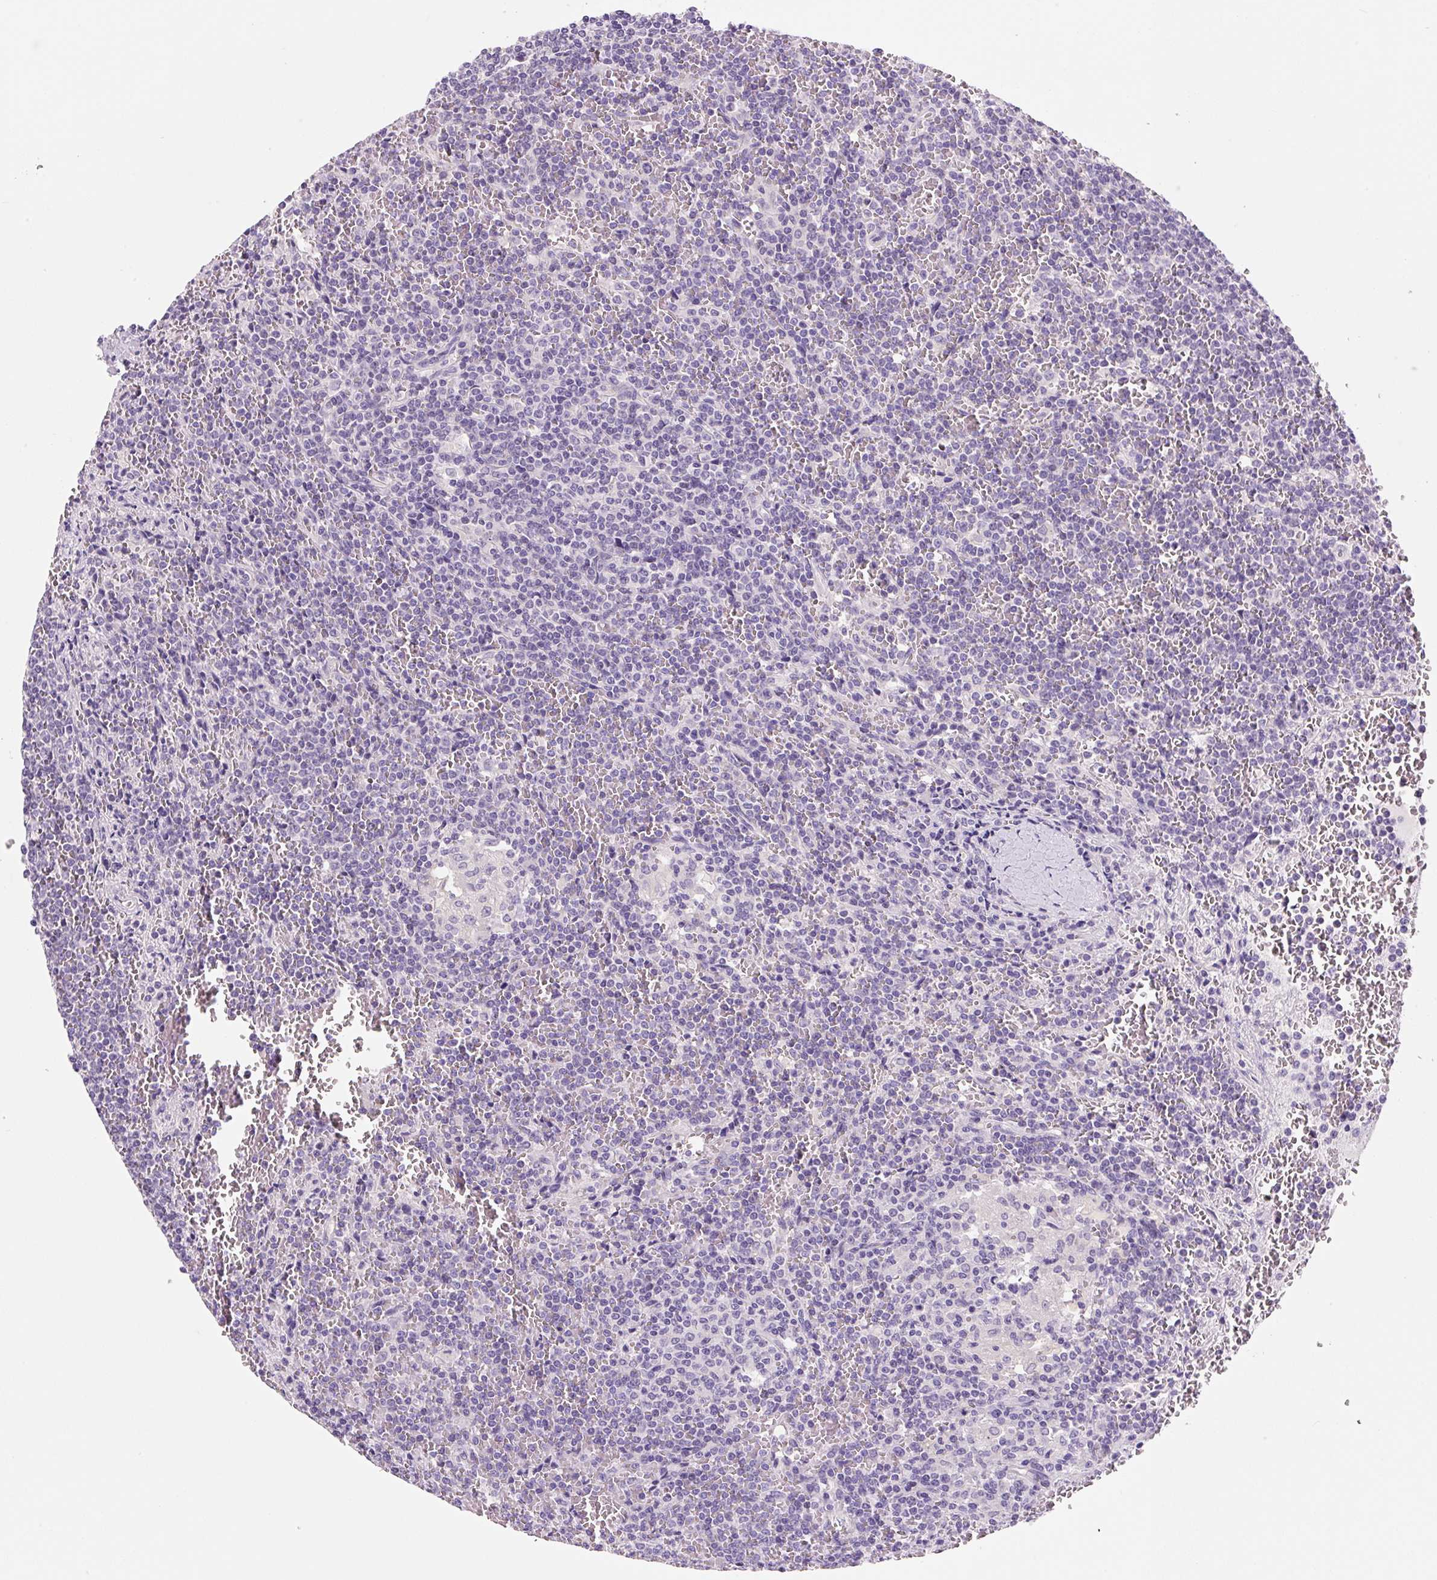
{"staining": {"intensity": "negative", "quantity": "none", "location": "none"}, "tissue": "lymphoma", "cell_type": "Tumor cells", "image_type": "cancer", "snomed": [{"axis": "morphology", "description": "Malignant lymphoma, non-Hodgkin's type, Low grade"}, {"axis": "topography", "description": "Spleen"}], "caption": "Immunohistochemistry histopathology image of human malignant lymphoma, non-Hodgkin's type (low-grade) stained for a protein (brown), which shows no staining in tumor cells.", "gene": "SYP", "patient": {"sex": "female", "age": 19}}